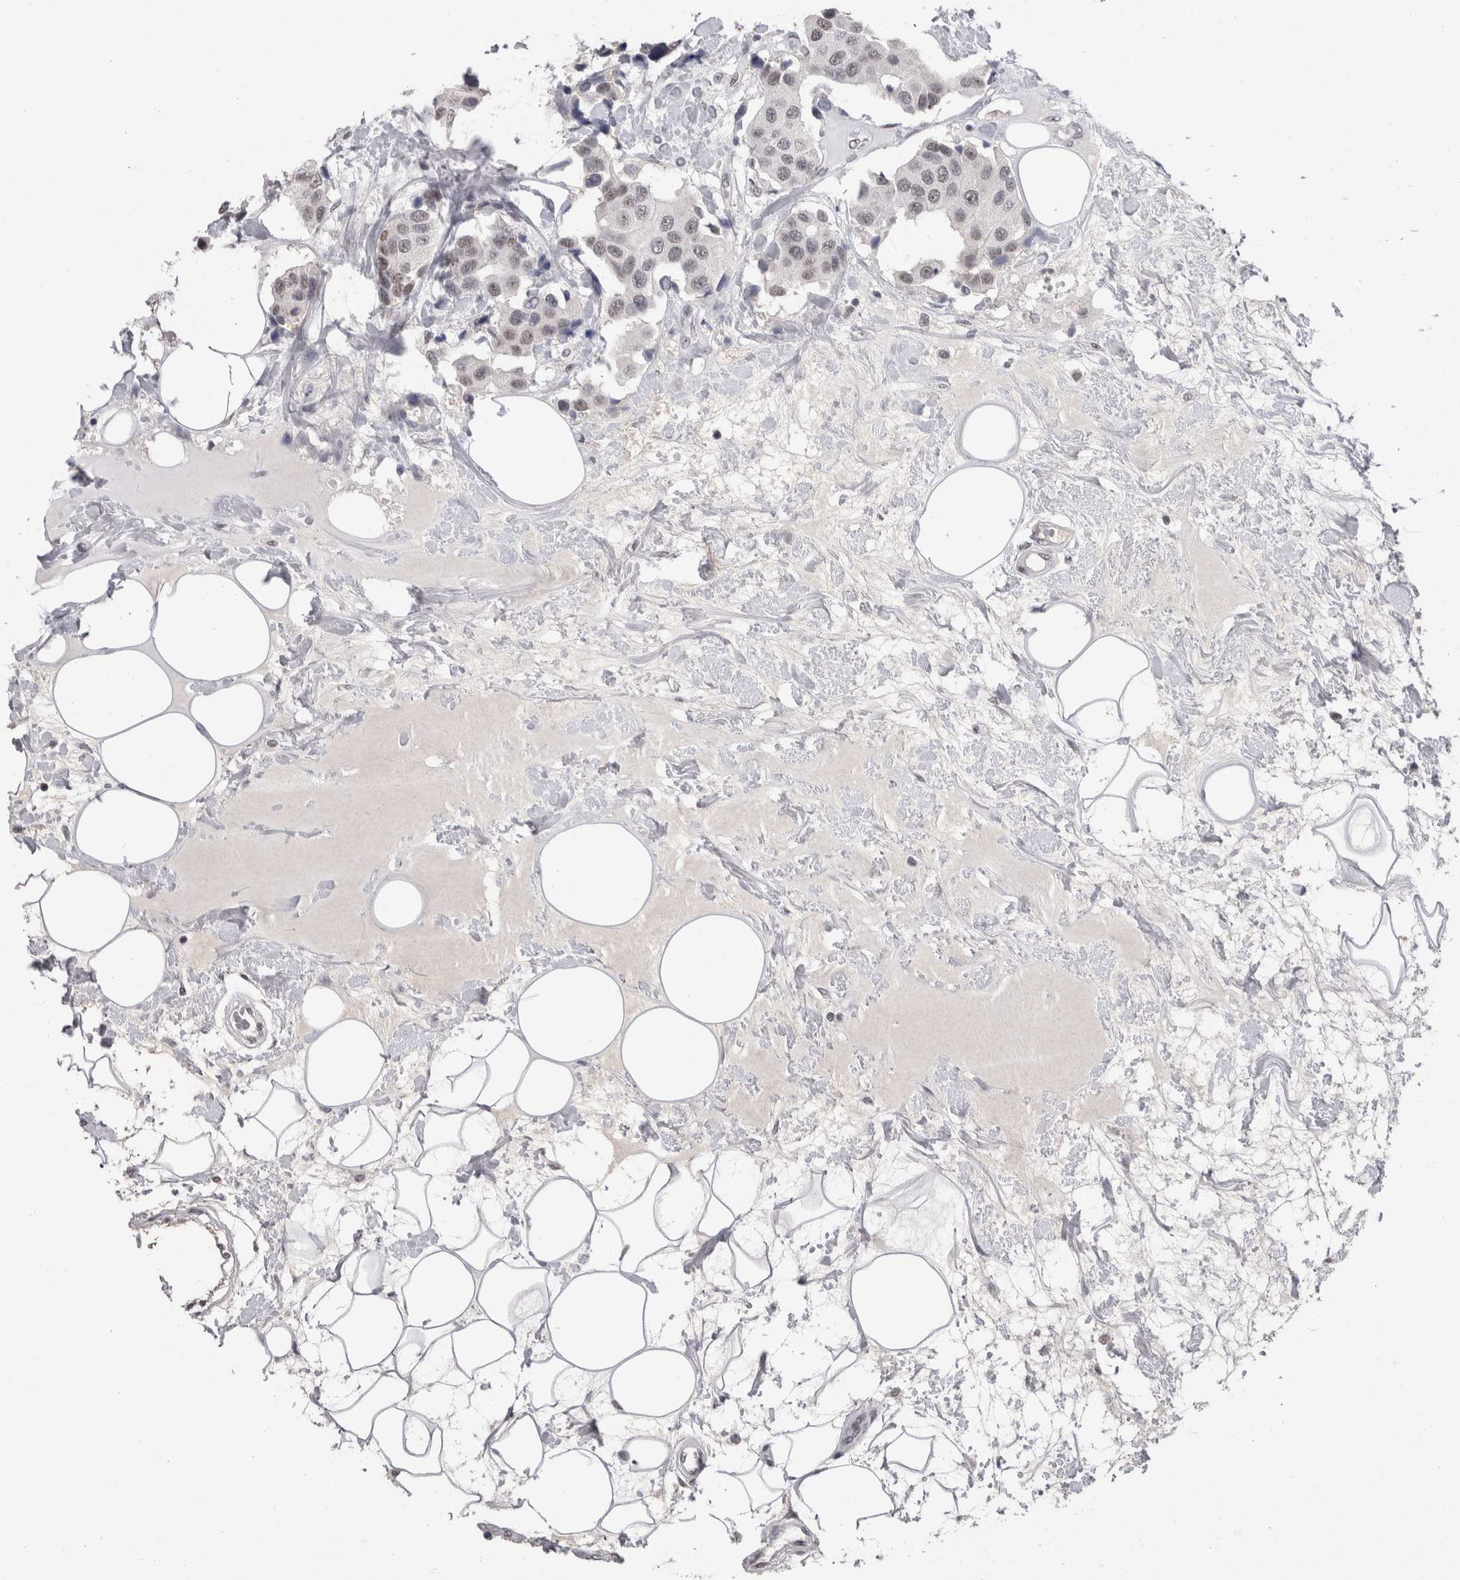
{"staining": {"intensity": "weak", "quantity": ">75%", "location": "nuclear"}, "tissue": "breast cancer", "cell_type": "Tumor cells", "image_type": "cancer", "snomed": [{"axis": "morphology", "description": "Normal tissue, NOS"}, {"axis": "morphology", "description": "Duct carcinoma"}, {"axis": "topography", "description": "Breast"}], "caption": "Weak nuclear expression is seen in about >75% of tumor cells in invasive ductal carcinoma (breast). Nuclei are stained in blue.", "gene": "DDX17", "patient": {"sex": "female", "age": 39}}